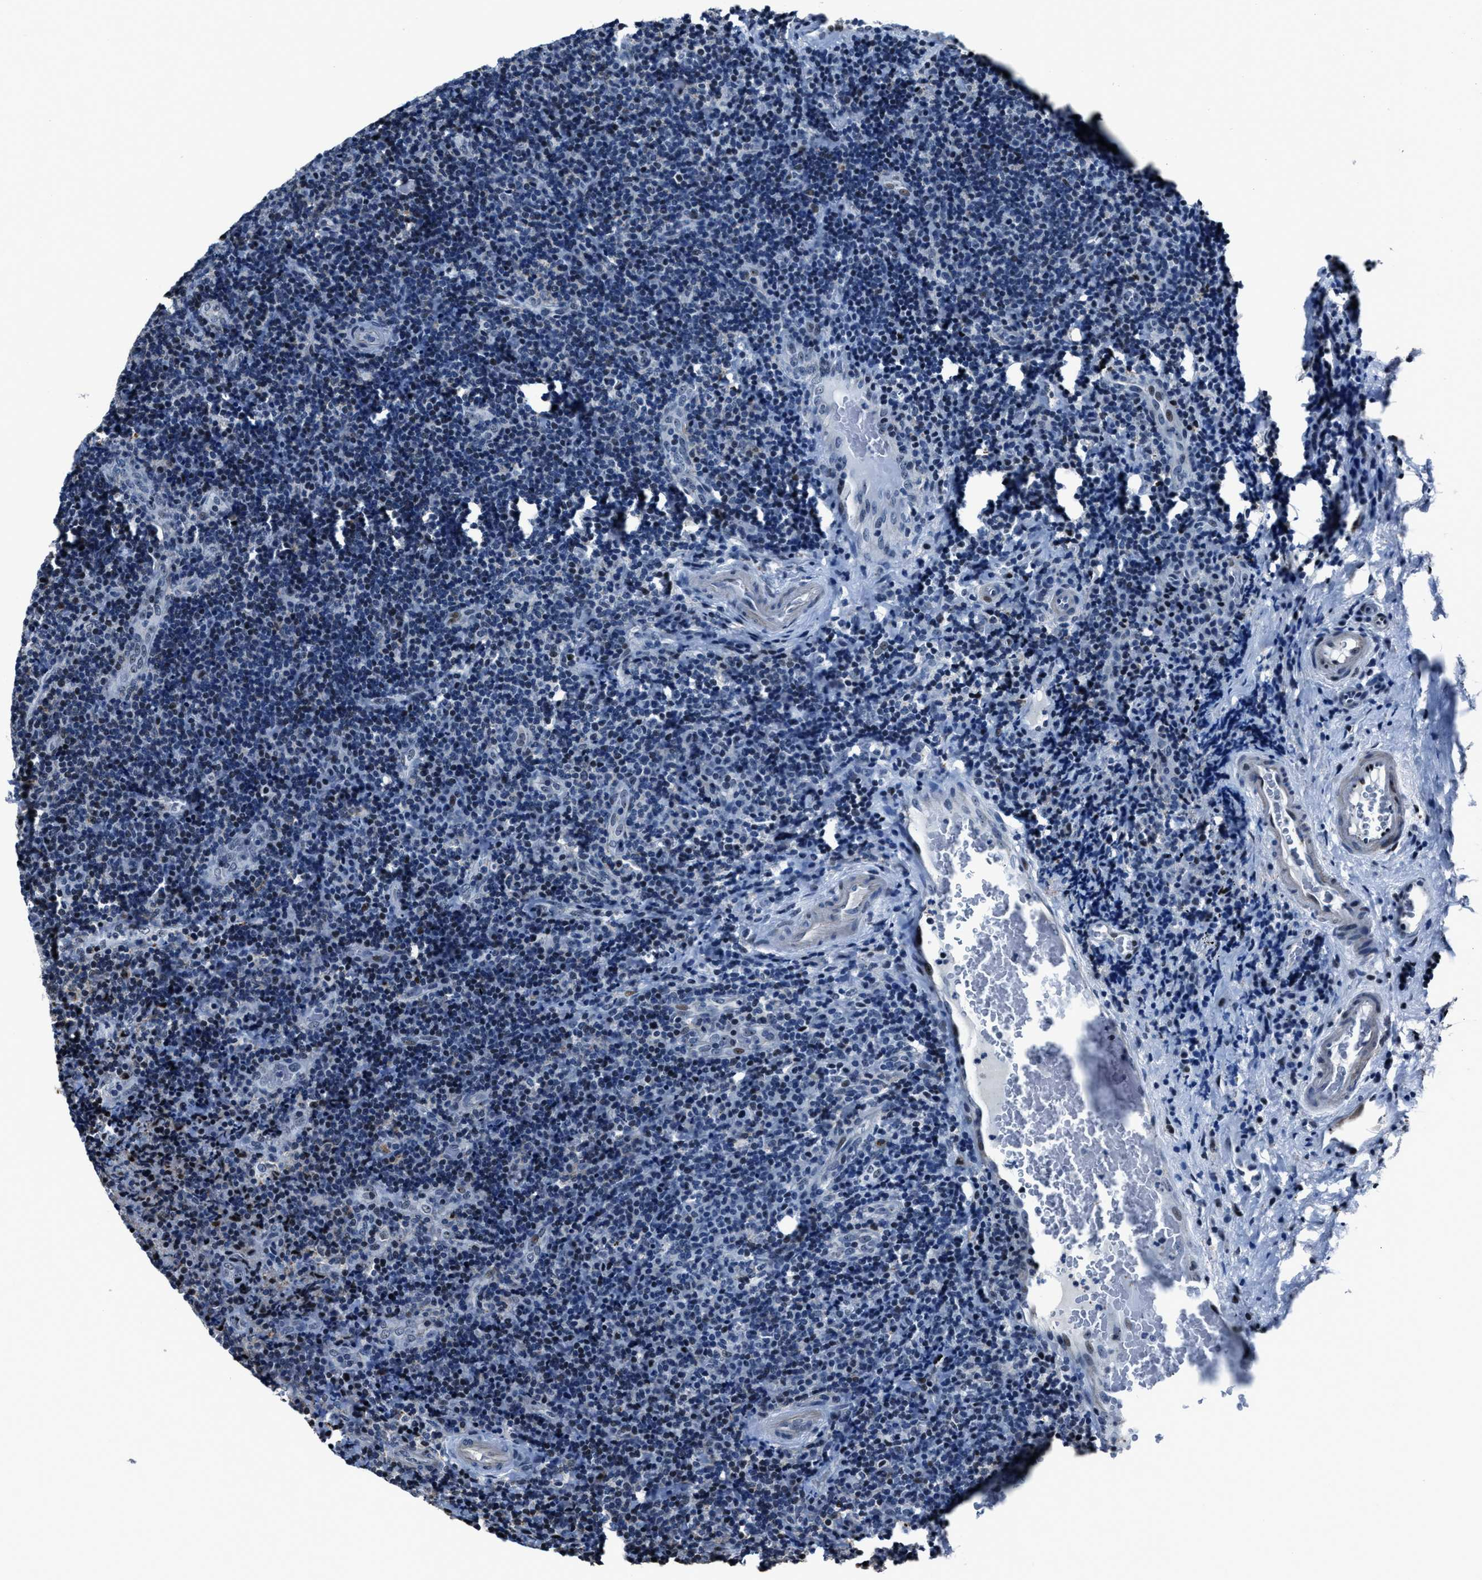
{"staining": {"intensity": "negative", "quantity": "none", "location": "none"}, "tissue": "lymphoma", "cell_type": "Tumor cells", "image_type": "cancer", "snomed": [{"axis": "morphology", "description": "Malignant lymphoma, non-Hodgkin's type, High grade"}, {"axis": "topography", "description": "Tonsil"}], "caption": "The image demonstrates no significant staining in tumor cells of high-grade malignant lymphoma, non-Hodgkin's type.", "gene": "PPIE", "patient": {"sex": "female", "age": 36}}